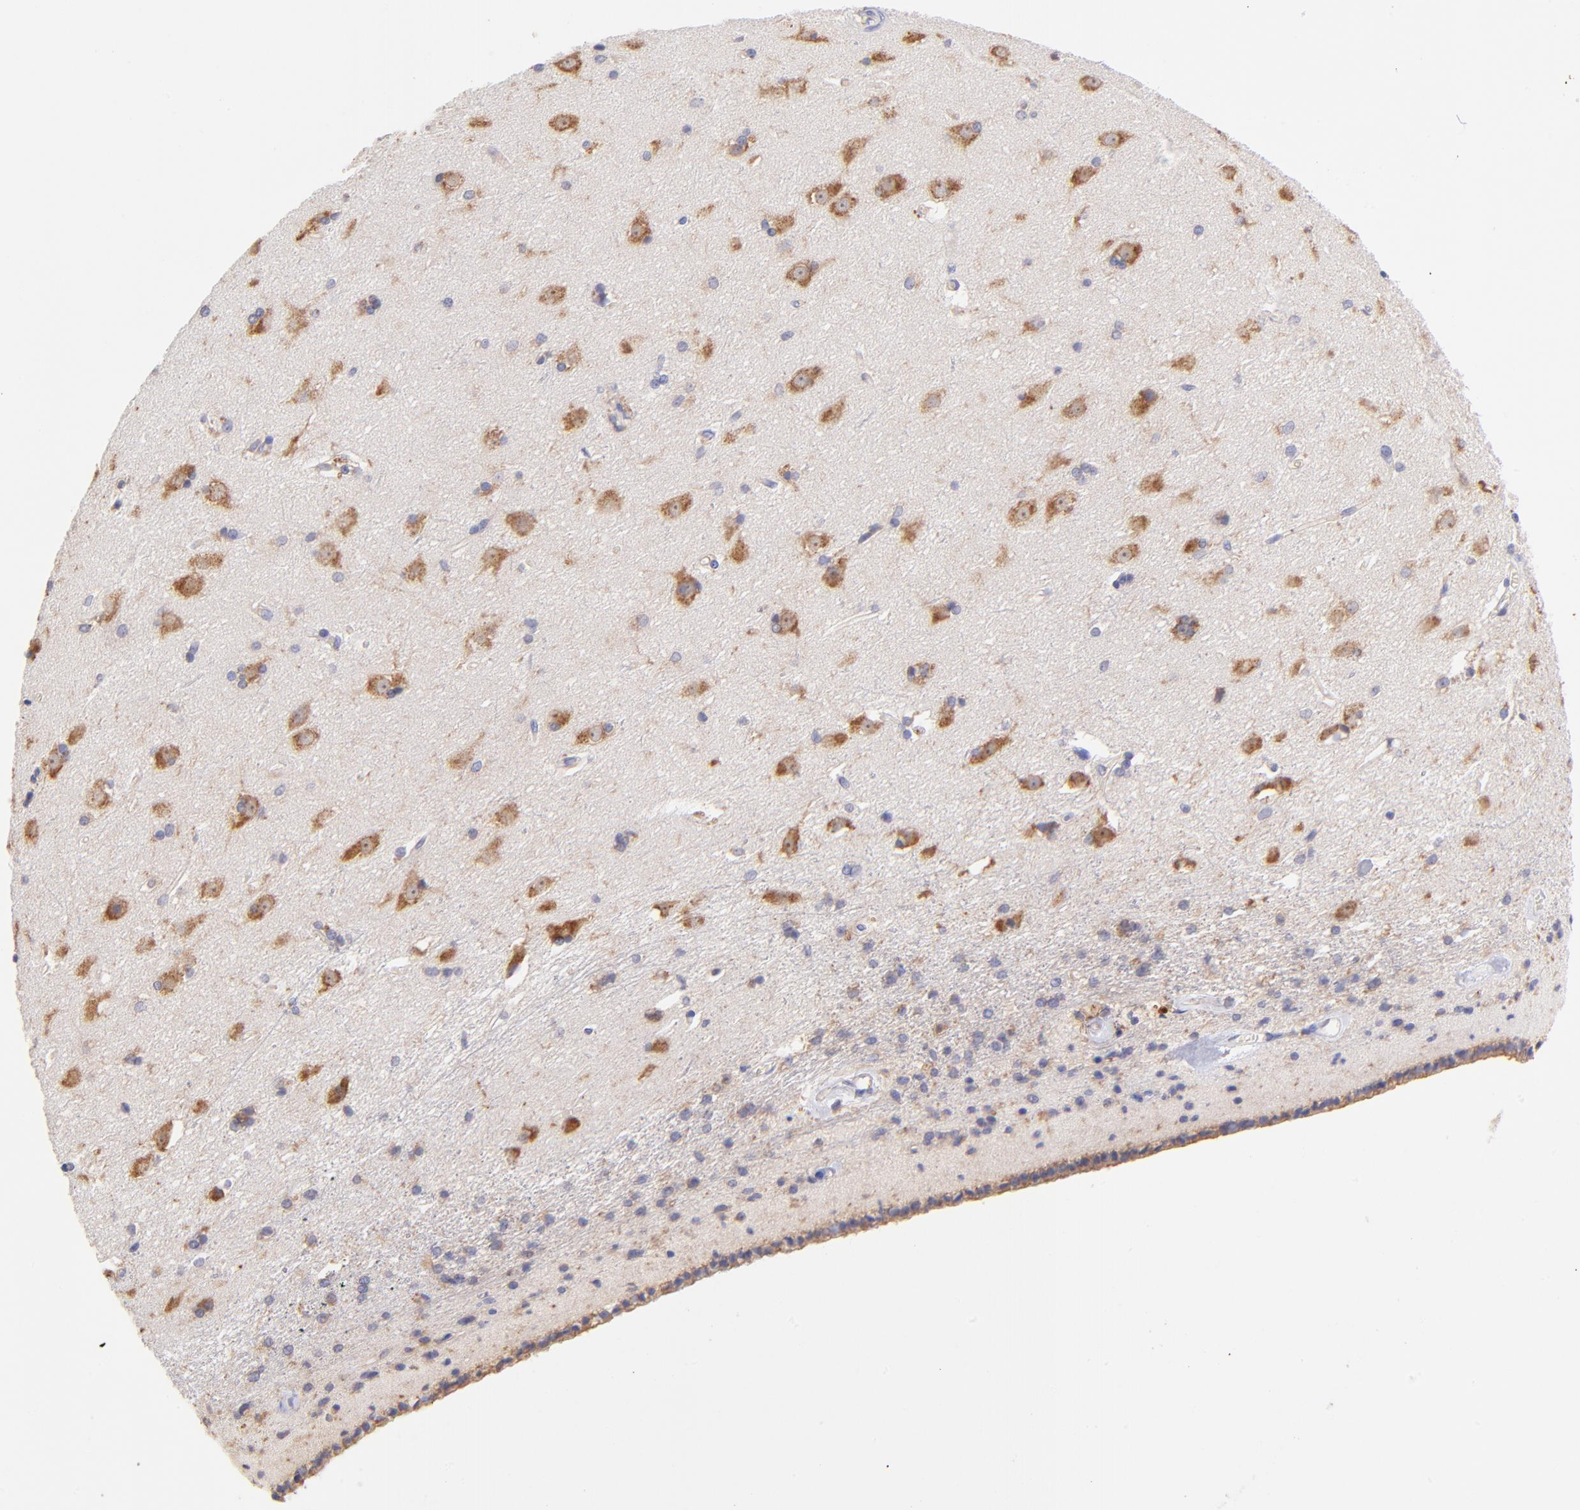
{"staining": {"intensity": "weak", "quantity": "25%-75%", "location": "cytoplasmic/membranous"}, "tissue": "caudate", "cell_type": "Glial cells", "image_type": "normal", "snomed": [{"axis": "morphology", "description": "Normal tissue, NOS"}, {"axis": "topography", "description": "Lateral ventricle wall"}], "caption": "Immunohistochemistry micrograph of normal caudate: caudate stained using IHC displays low levels of weak protein expression localized specifically in the cytoplasmic/membranous of glial cells, appearing as a cytoplasmic/membranous brown color.", "gene": "RPL11", "patient": {"sex": "female", "age": 19}}